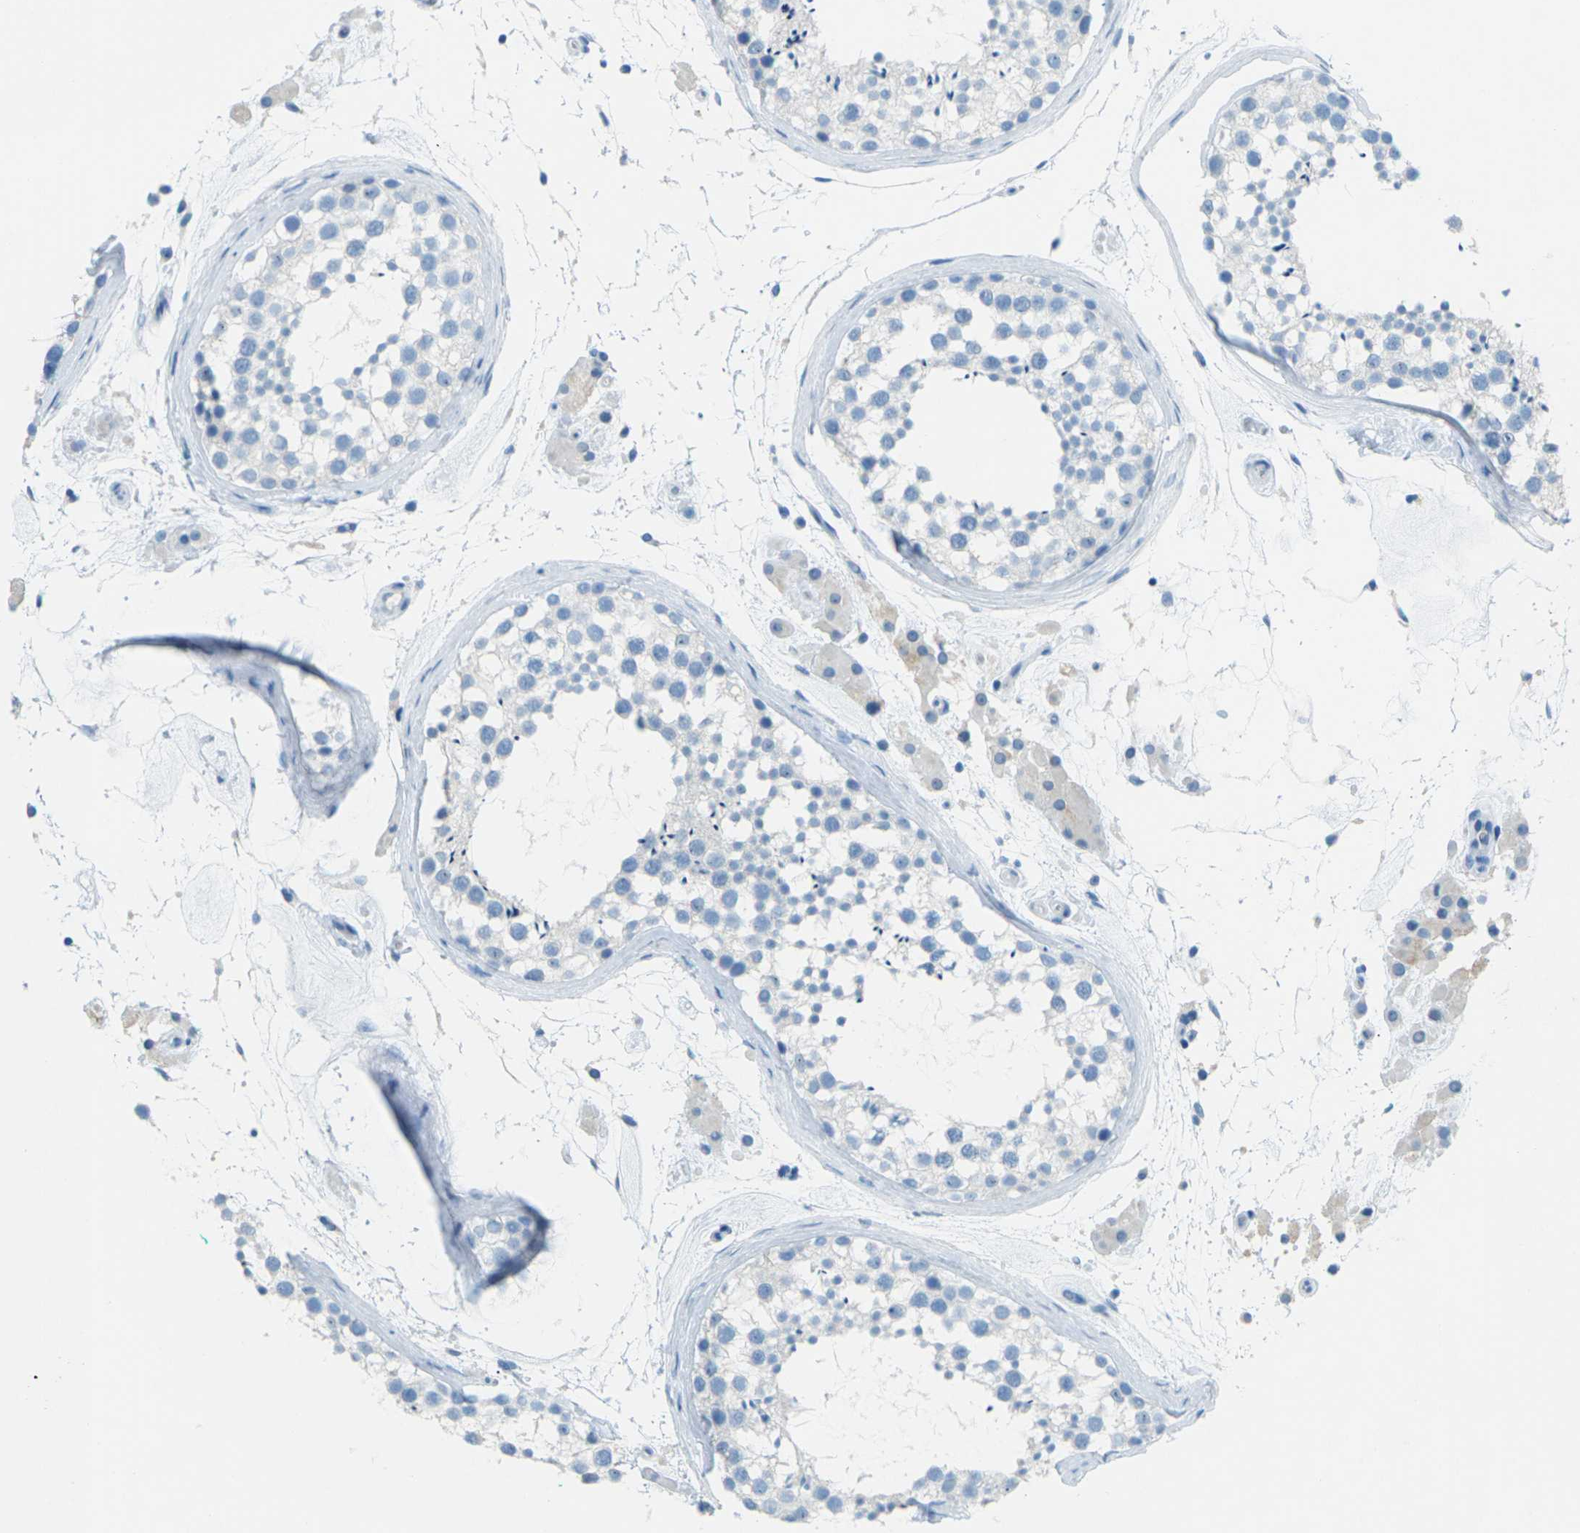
{"staining": {"intensity": "negative", "quantity": "none", "location": "none"}, "tissue": "testis", "cell_type": "Cells in seminiferous ducts", "image_type": "normal", "snomed": [{"axis": "morphology", "description": "Normal tissue, NOS"}, {"axis": "topography", "description": "Testis"}], "caption": "This histopathology image is of unremarkable testis stained with IHC to label a protein in brown with the nuclei are counter-stained blue. There is no expression in cells in seminiferous ducts.", "gene": "CDH16", "patient": {"sex": "male", "age": 46}}